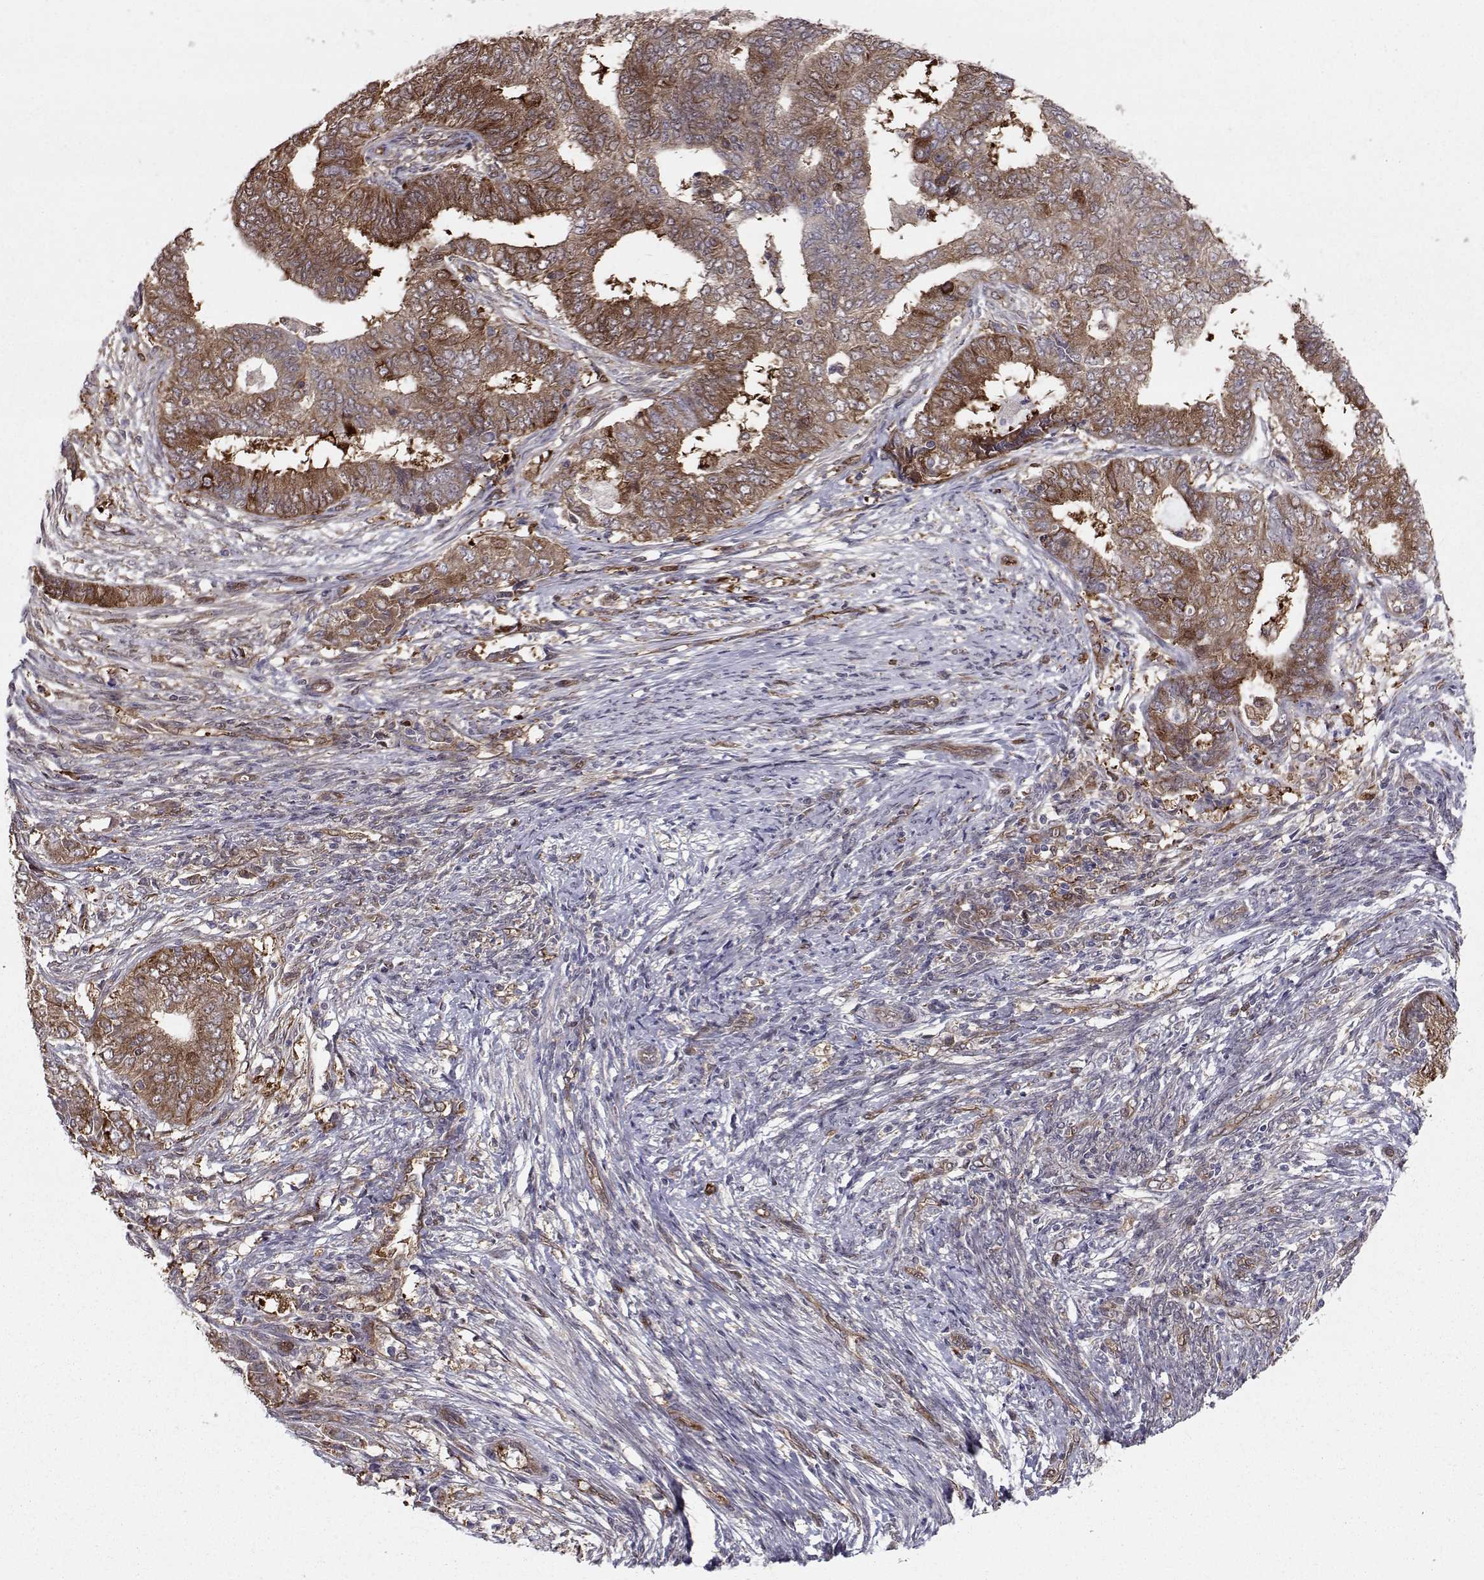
{"staining": {"intensity": "strong", "quantity": "25%-75%", "location": "cytoplasmic/membranous"}, "tissue": "endometrial cancer", "cell_type": "Tumor cells", "image_type": "cancer", "snomed": [{"axis": "morphology", "description": "Adenocarcinoma, NOS"}, {"axis": "topography", "description": "Endometrium"}], "caption": "A brown stain shows strong cytoplasmic/membranous staining of a protein in endometrial cancer tumor cells.", "gene": "HSP90AB1", "patient": {"sex": "female", "age": 62}}